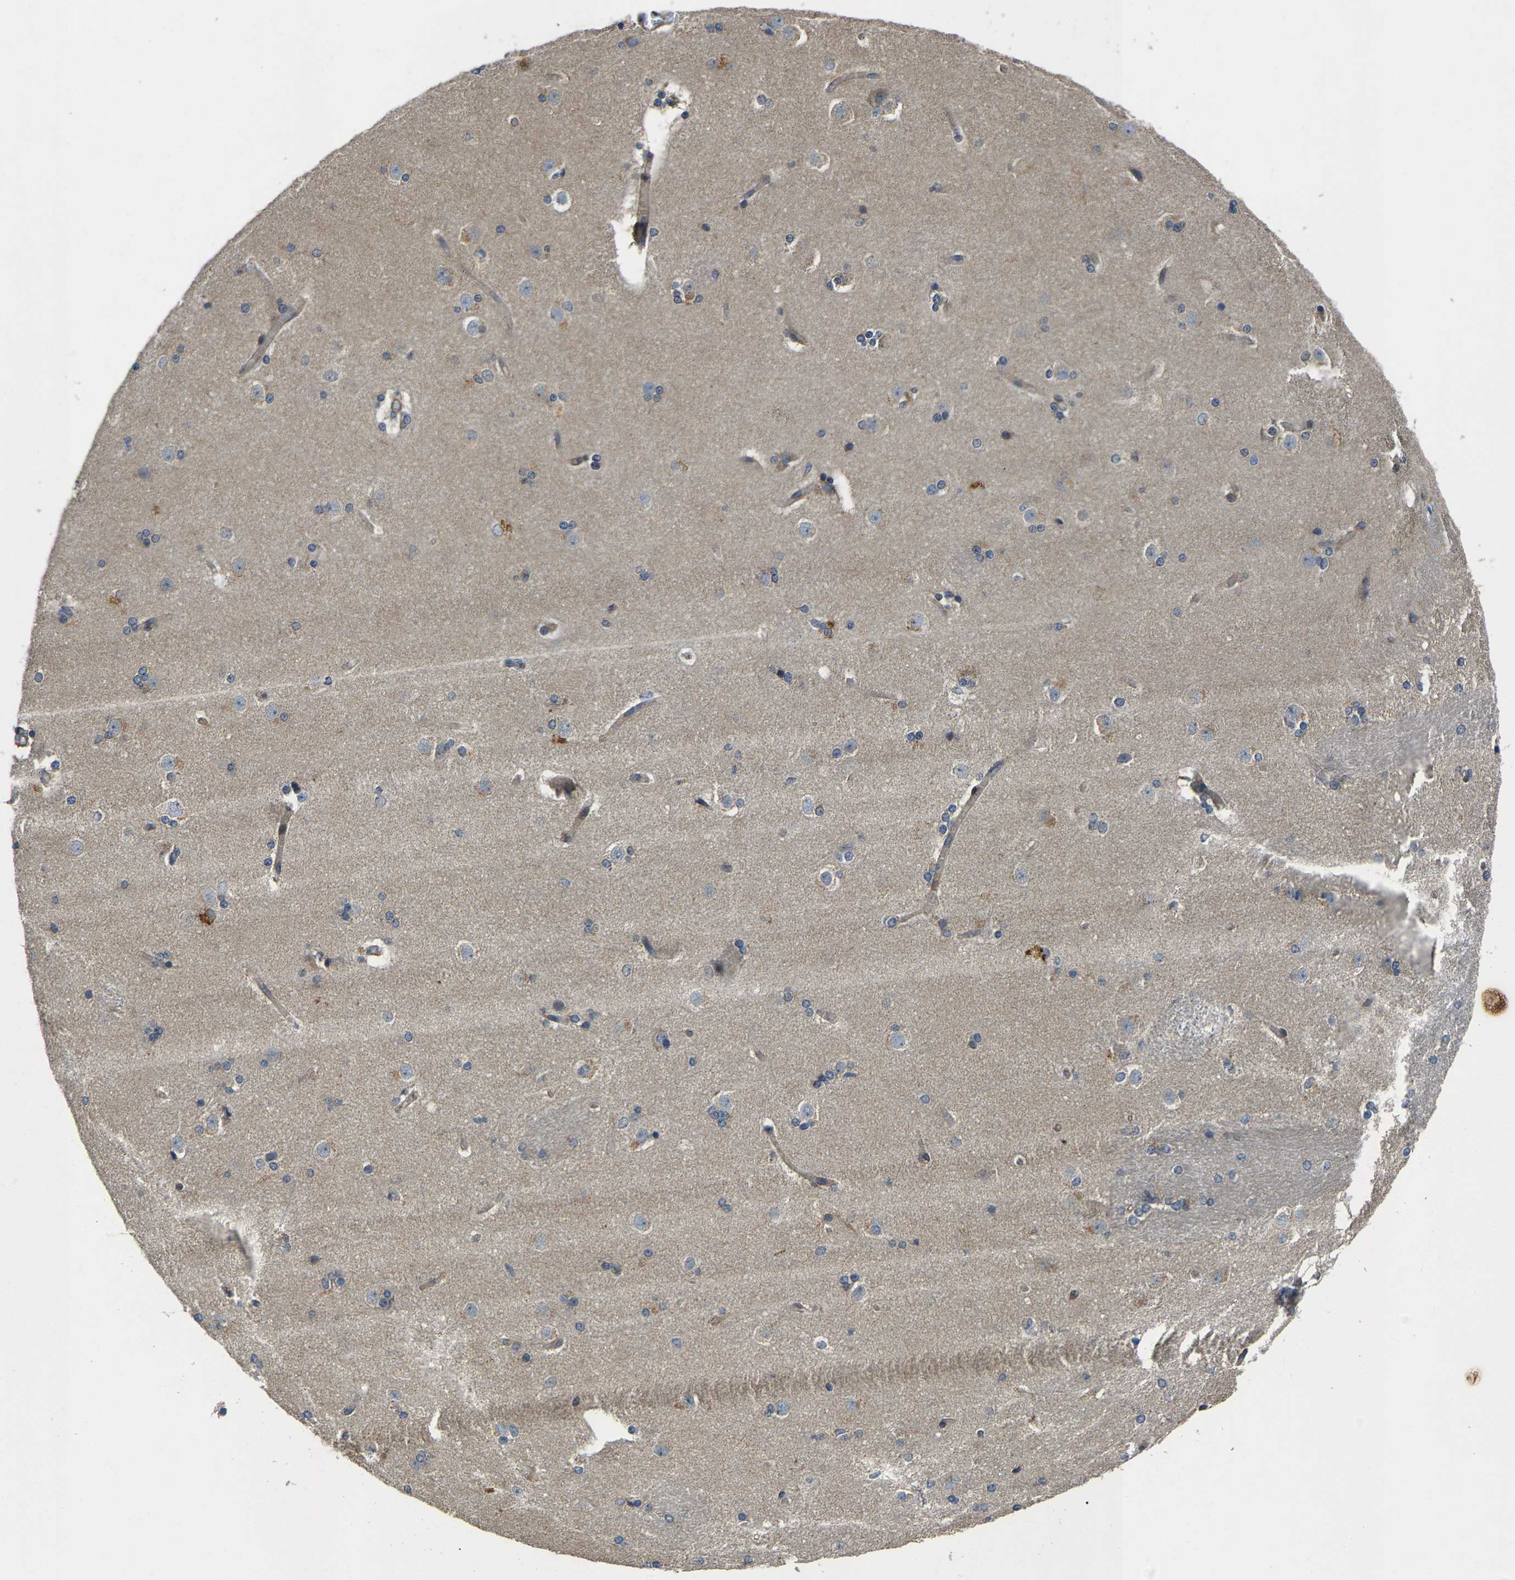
{"staining": {"intensity": "moderate", "quantity": "<25%", "location": "cytoplasmic/membranous"}, "tissue": "caudate", "cell_type": "Glial cells", "image_type": "normal", "snomed": [{"axis": "morphology", "description": "Normal tissue, NOS"}, {"axis": "topography", "description": "Lateral ventricle wall"}], "caption": "Protein expression analysis of unremarkable human caudate reveals moderate cytoplasmic/membranous expression in about <25% of glial cells.", "gene": "AGBL3", "patient": {"sex": "female", "age": 19}}